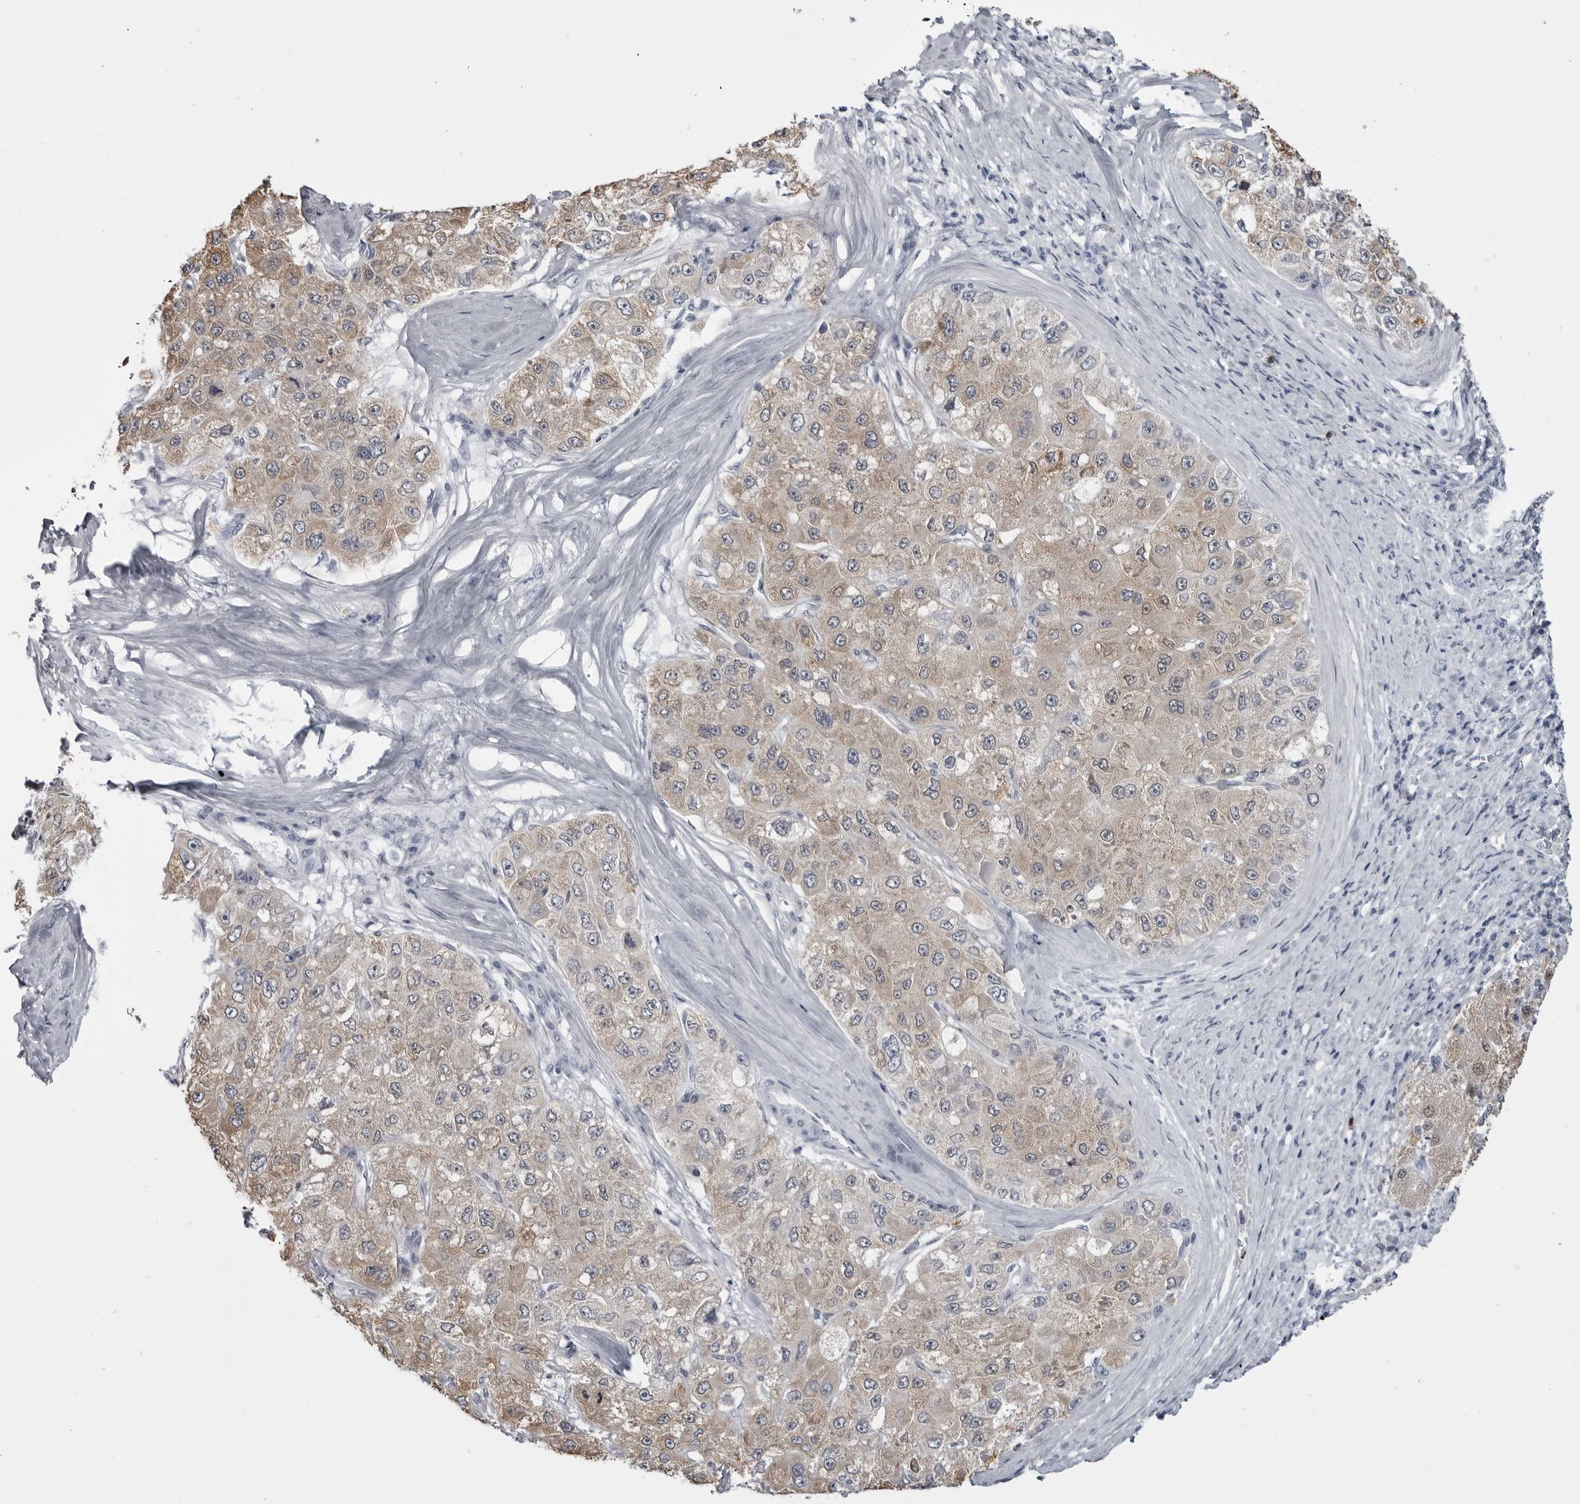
{"staining": {"intensity": "weak", "quantity": ">75%", "location": "cytoplasmic/membranous"}, "tissue": "liver cancer", "cell_type": "Tumor cells", "image_type": "cancer", "snomed": [{"axis": "morphology", "description": "Carcinoma, Hepatocellular, NOS"}, {"axis": "topography", "description": "Liver"}], "caption": "Tumor cells exhibit weak cytoplasmic/membranous expression in about >75% of cells in liver cancer (hepatocellular carcinoma).", "gene": "STAP2", "patient": {"sex": "male", "age": 80}}